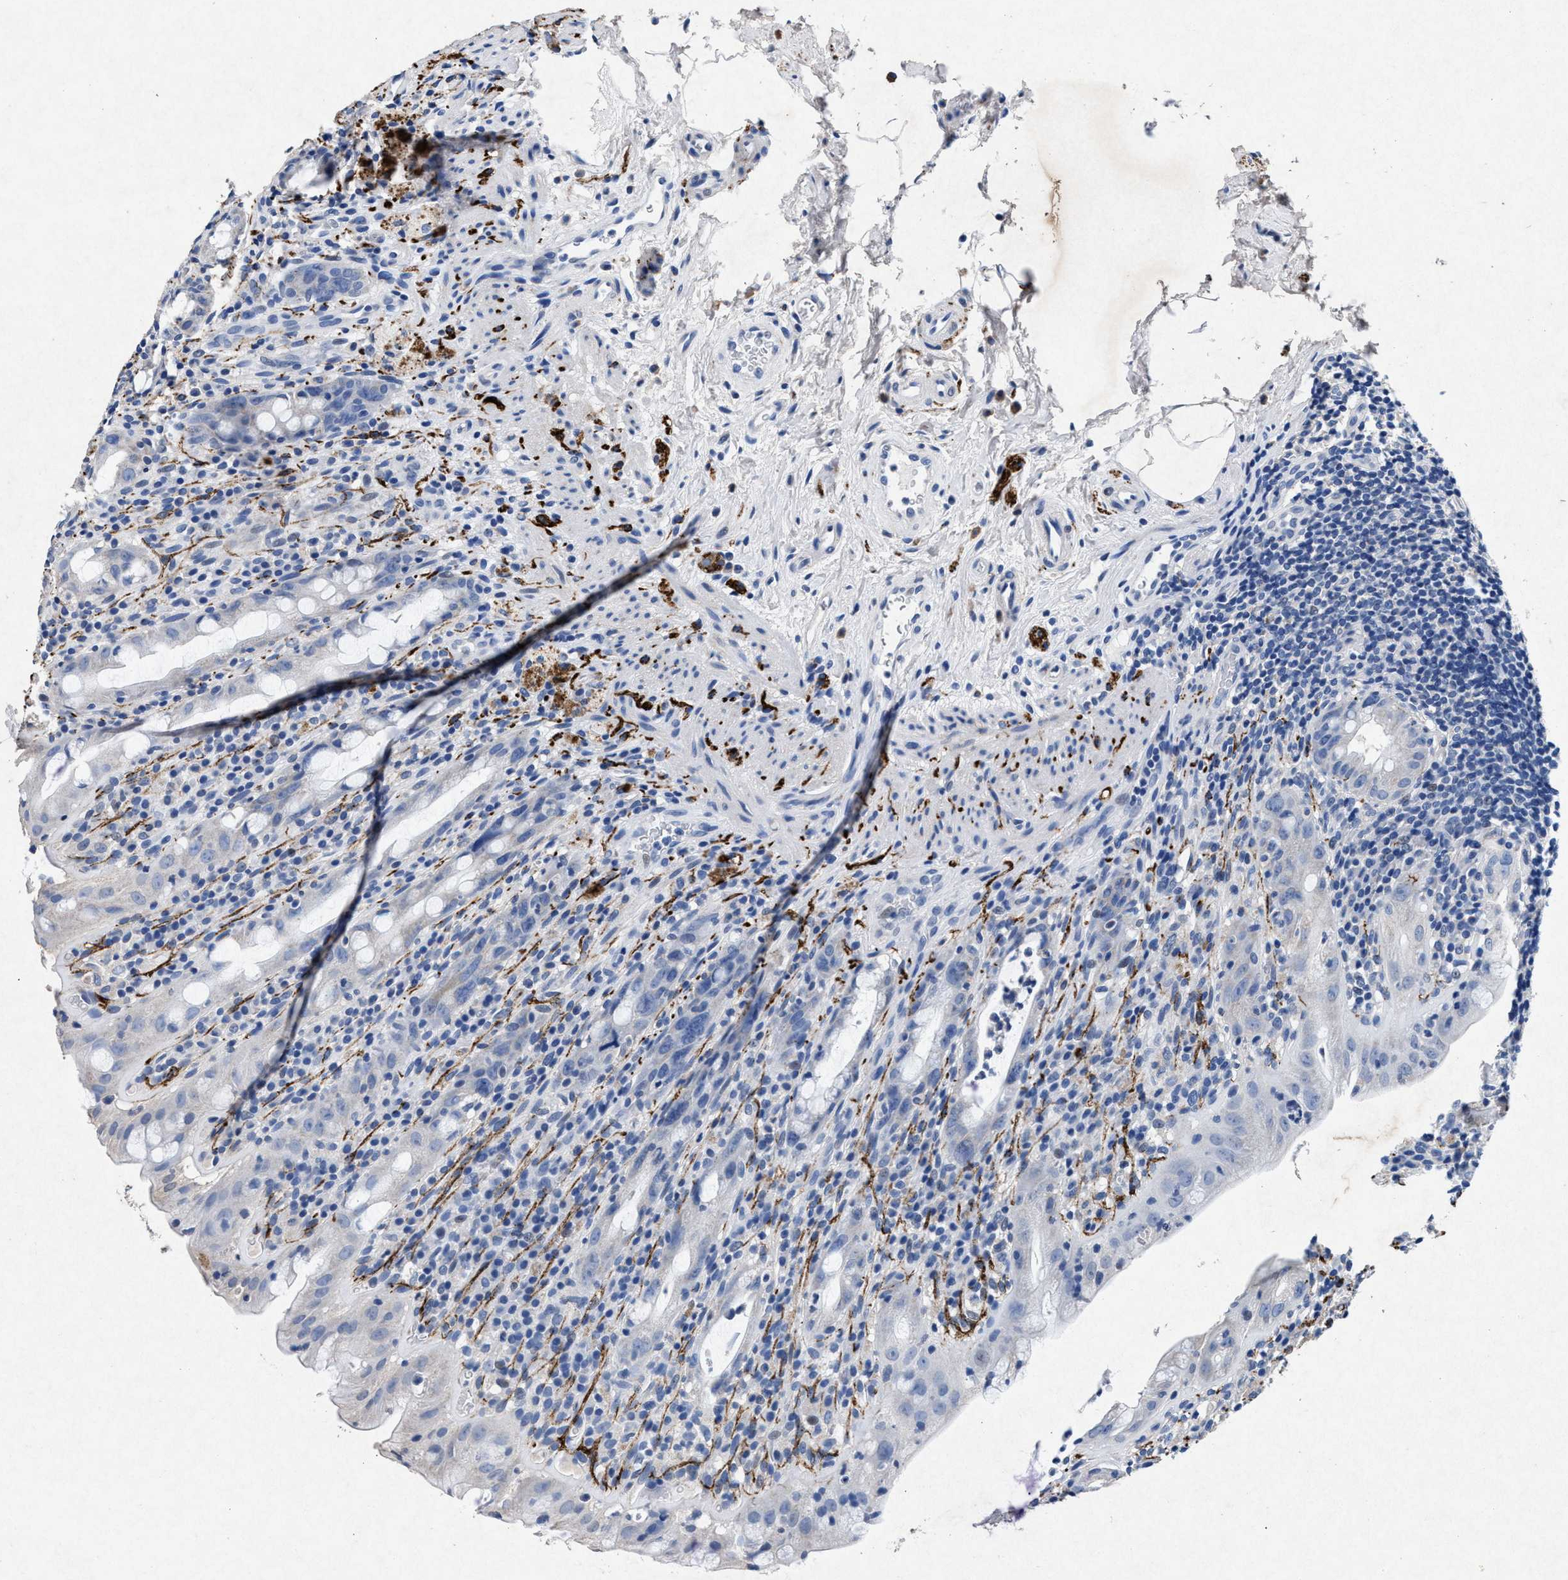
{"staining": {"intensity": "negative", "quantity": "none", "location": "none"}, "tissue": "rectum", "cell_type": "Glandular cells", "image_type": "normal", "snomed": [{"axis": "morphology", "description": "Normal tissue, NOS"}, {"axis": "topography", "description": "Rectum"}], "caption": "This histopathology image is of benign rectum stained with immunohistochemistry (IHC) to label a protein in brown with the nuclei are counter-stained blue. There is no positivity in glandular cells.", "gene": "MAP6", "patient": {"sex": "male", "age": 44}}